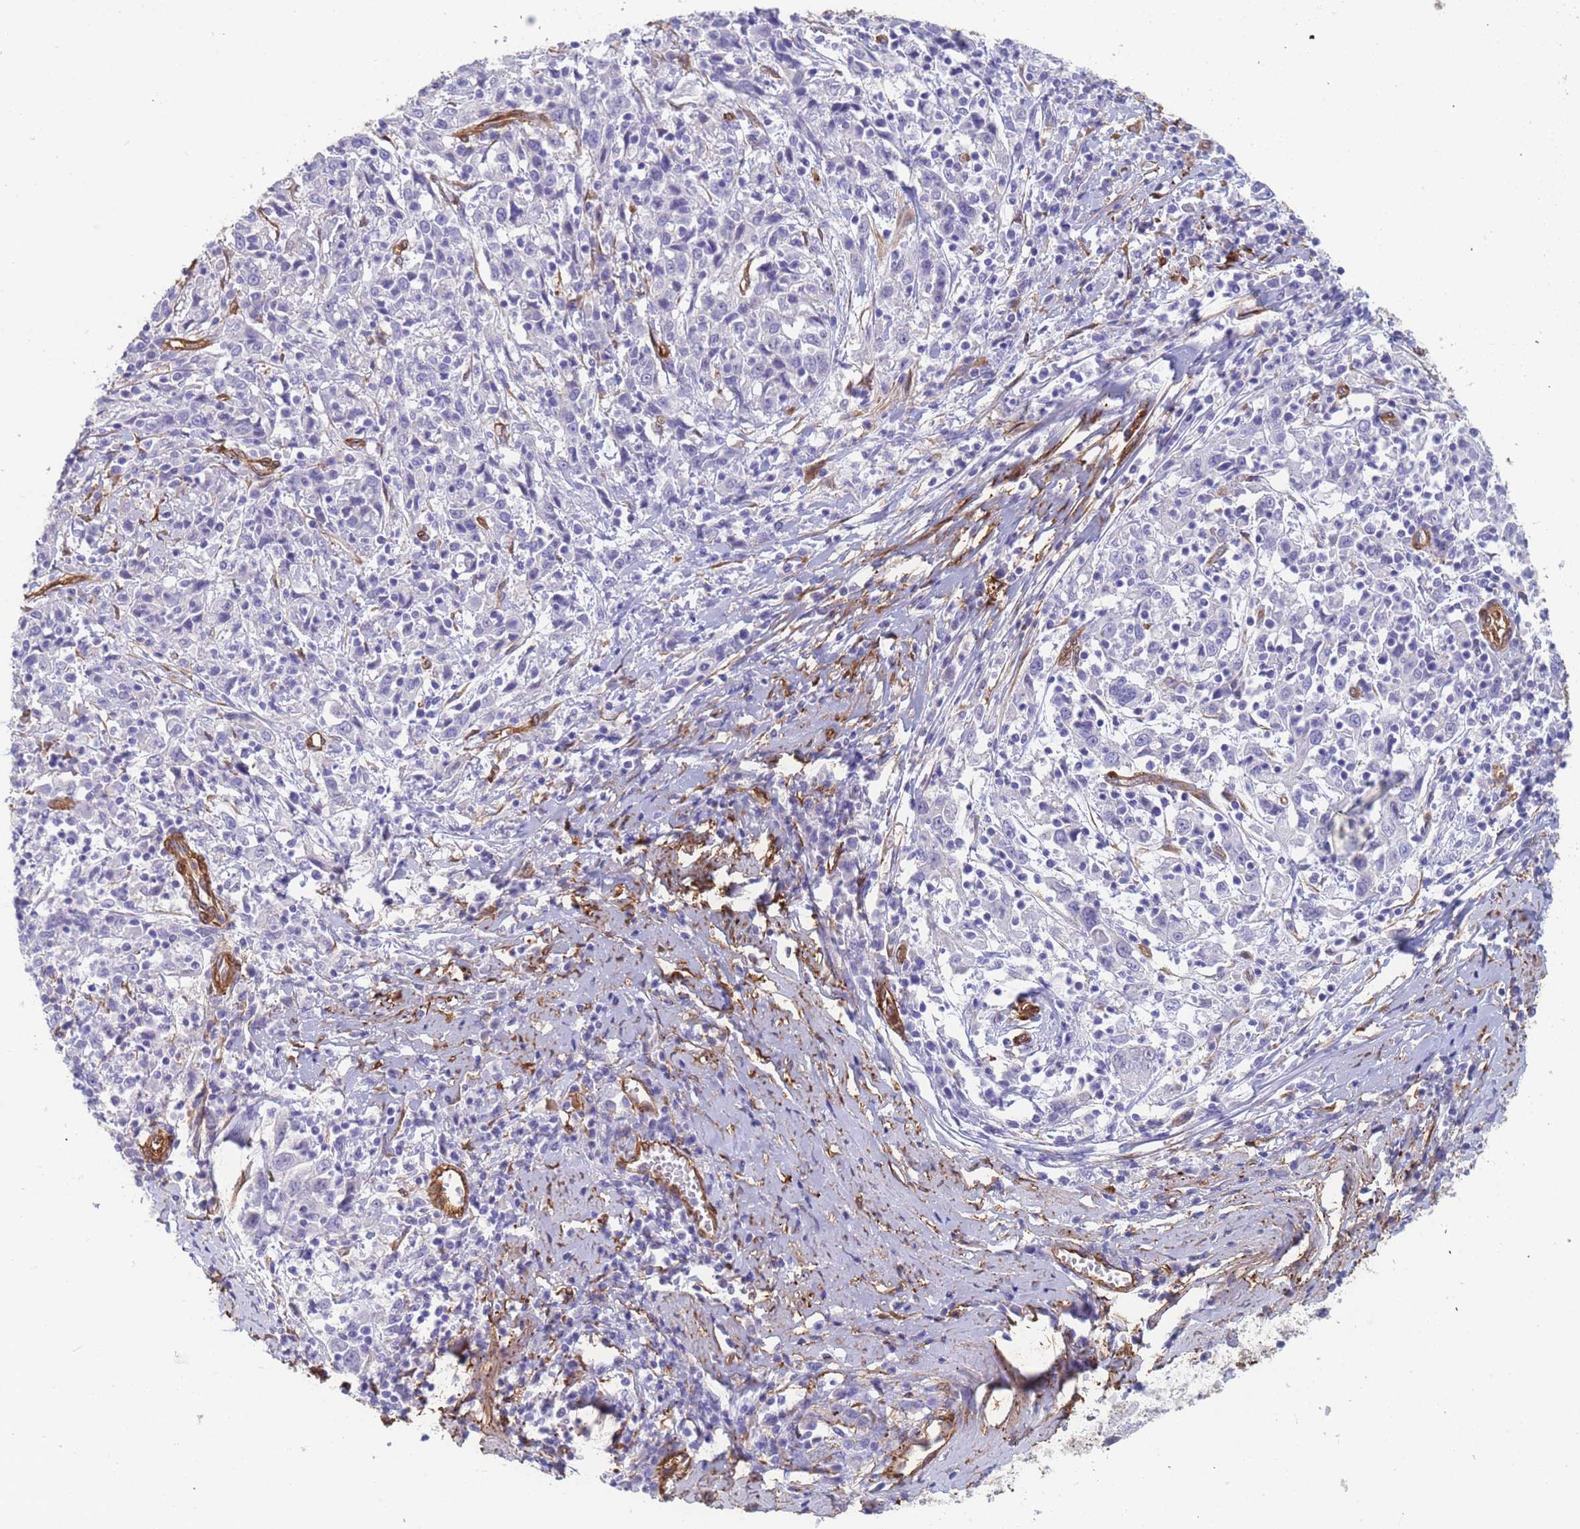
{"staining": {"intensity": "negative", "quantity": "none", "location": "none"}, "tissue": "cervical cancer", "cell_type": "Tumor cells", "image_type": "cancer", "snomed": [{"axis": "morphology", "description": "Squamous cell carcinoma, NOS"}, {"axis": "topography", "description": "Cervix"}], "caption": "High power microscopy micrograph of an IHC photomicrograph of cervical squamous cell carcinoma, revealing no significant positivity in tumor cells.", "gene": "EHD2", "patient": {"sex": "female", "age": 46}}